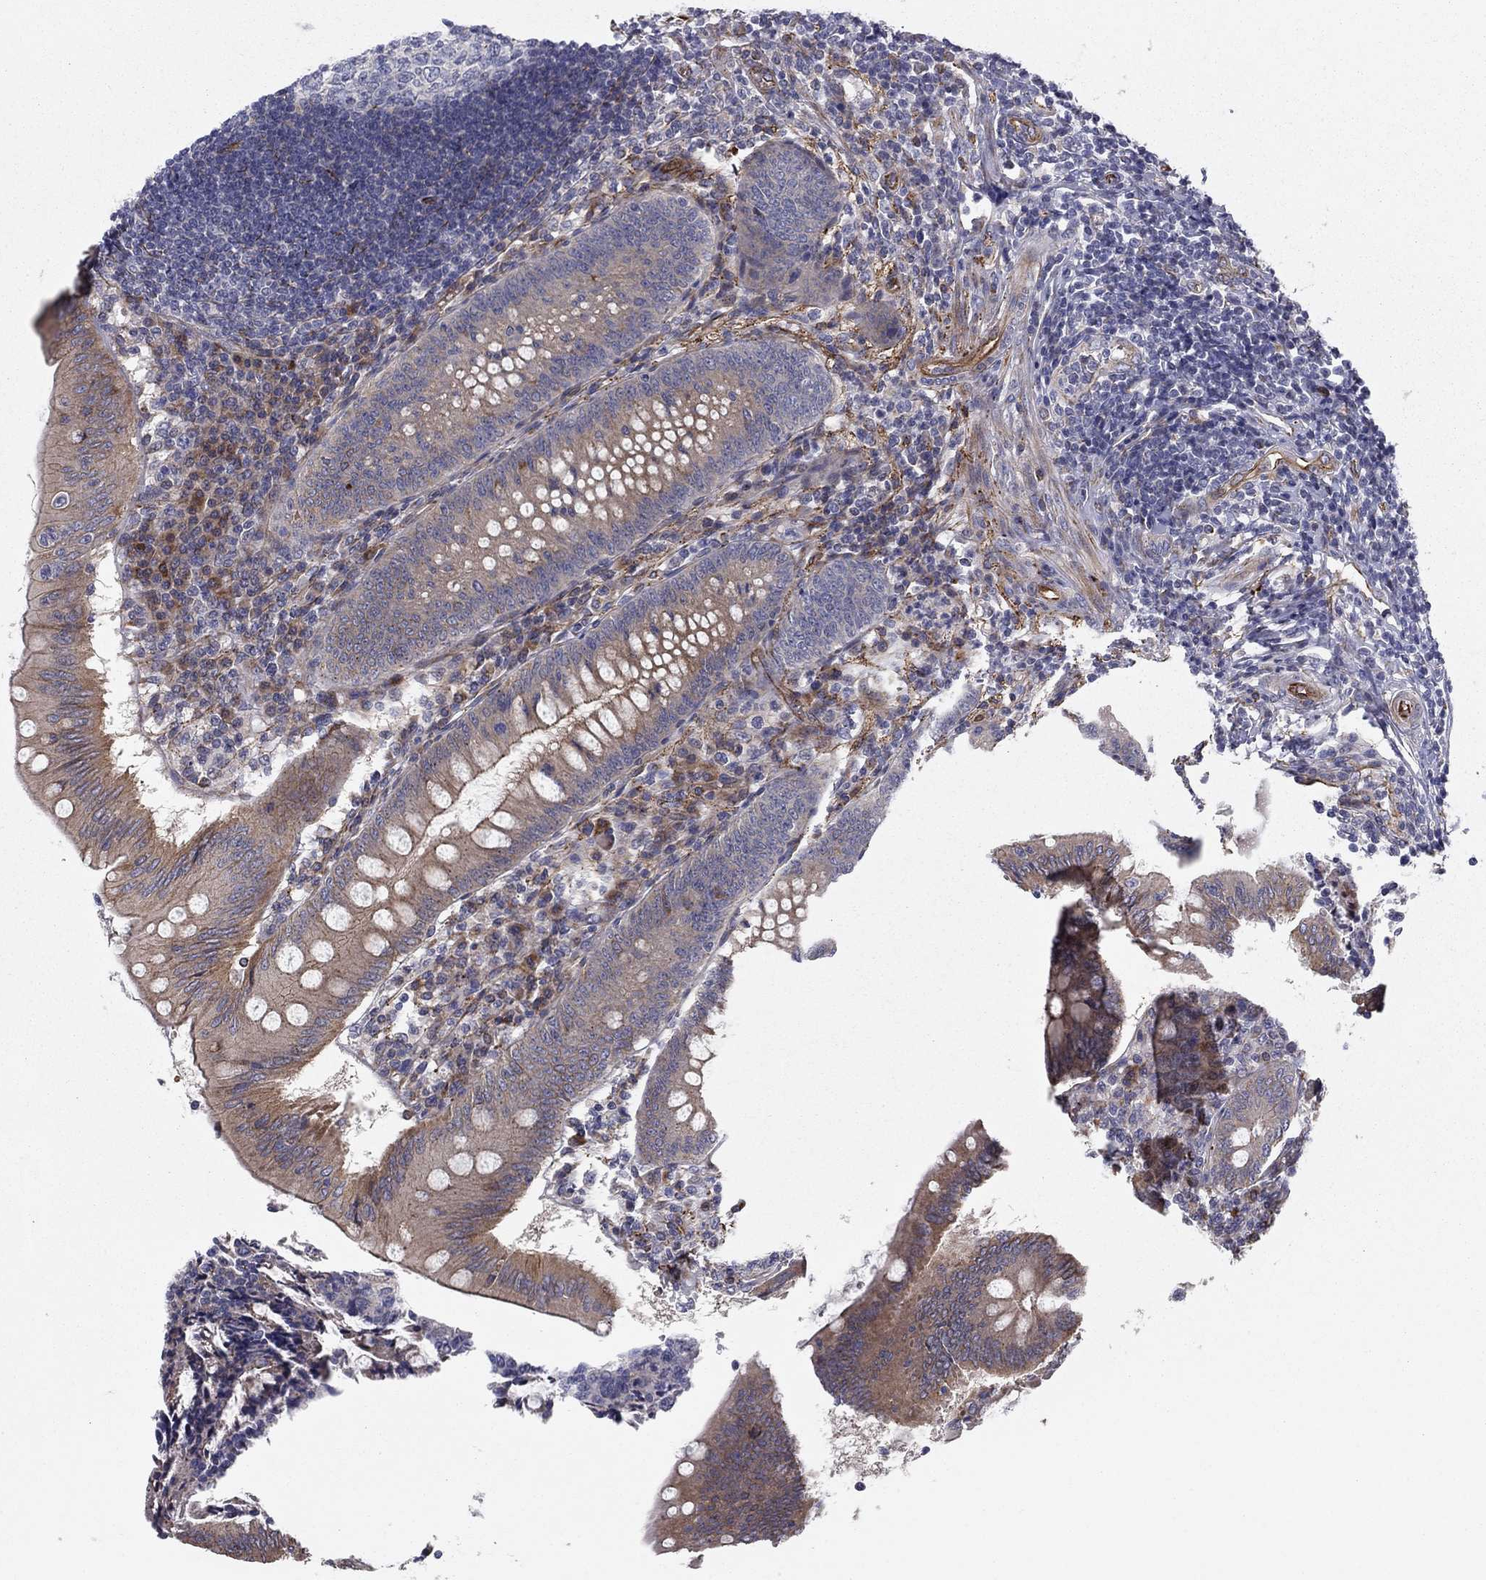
{"staining": {"intensity": "moderate", "quantity": "25%-75%", "location": "cytoplasmic/membranous"}, "tissue": "appendix", "cell_type": "Glandular cells", "image_type": "normal", "snomed": [{"axis": "morphology", "description": "Normal tissue, NOS"}, {"axis": "morphology", "description": "Inflammation, NOS"}, {"axis": "topography", "description": "Appendix"}], "caption": "Immunohistochemical staining of unremarkable appendix displays medium levels of moderate cytoplasmic/membranous expression in approximately 25%-75% of glandular cells. The staining is performed using DAB brown chromogen to label protein expression. The nuclei are counter-stained blue using hematoxylin.", "gene": "CLSTN1", "patient": {"sex": "male", "age": 16}}